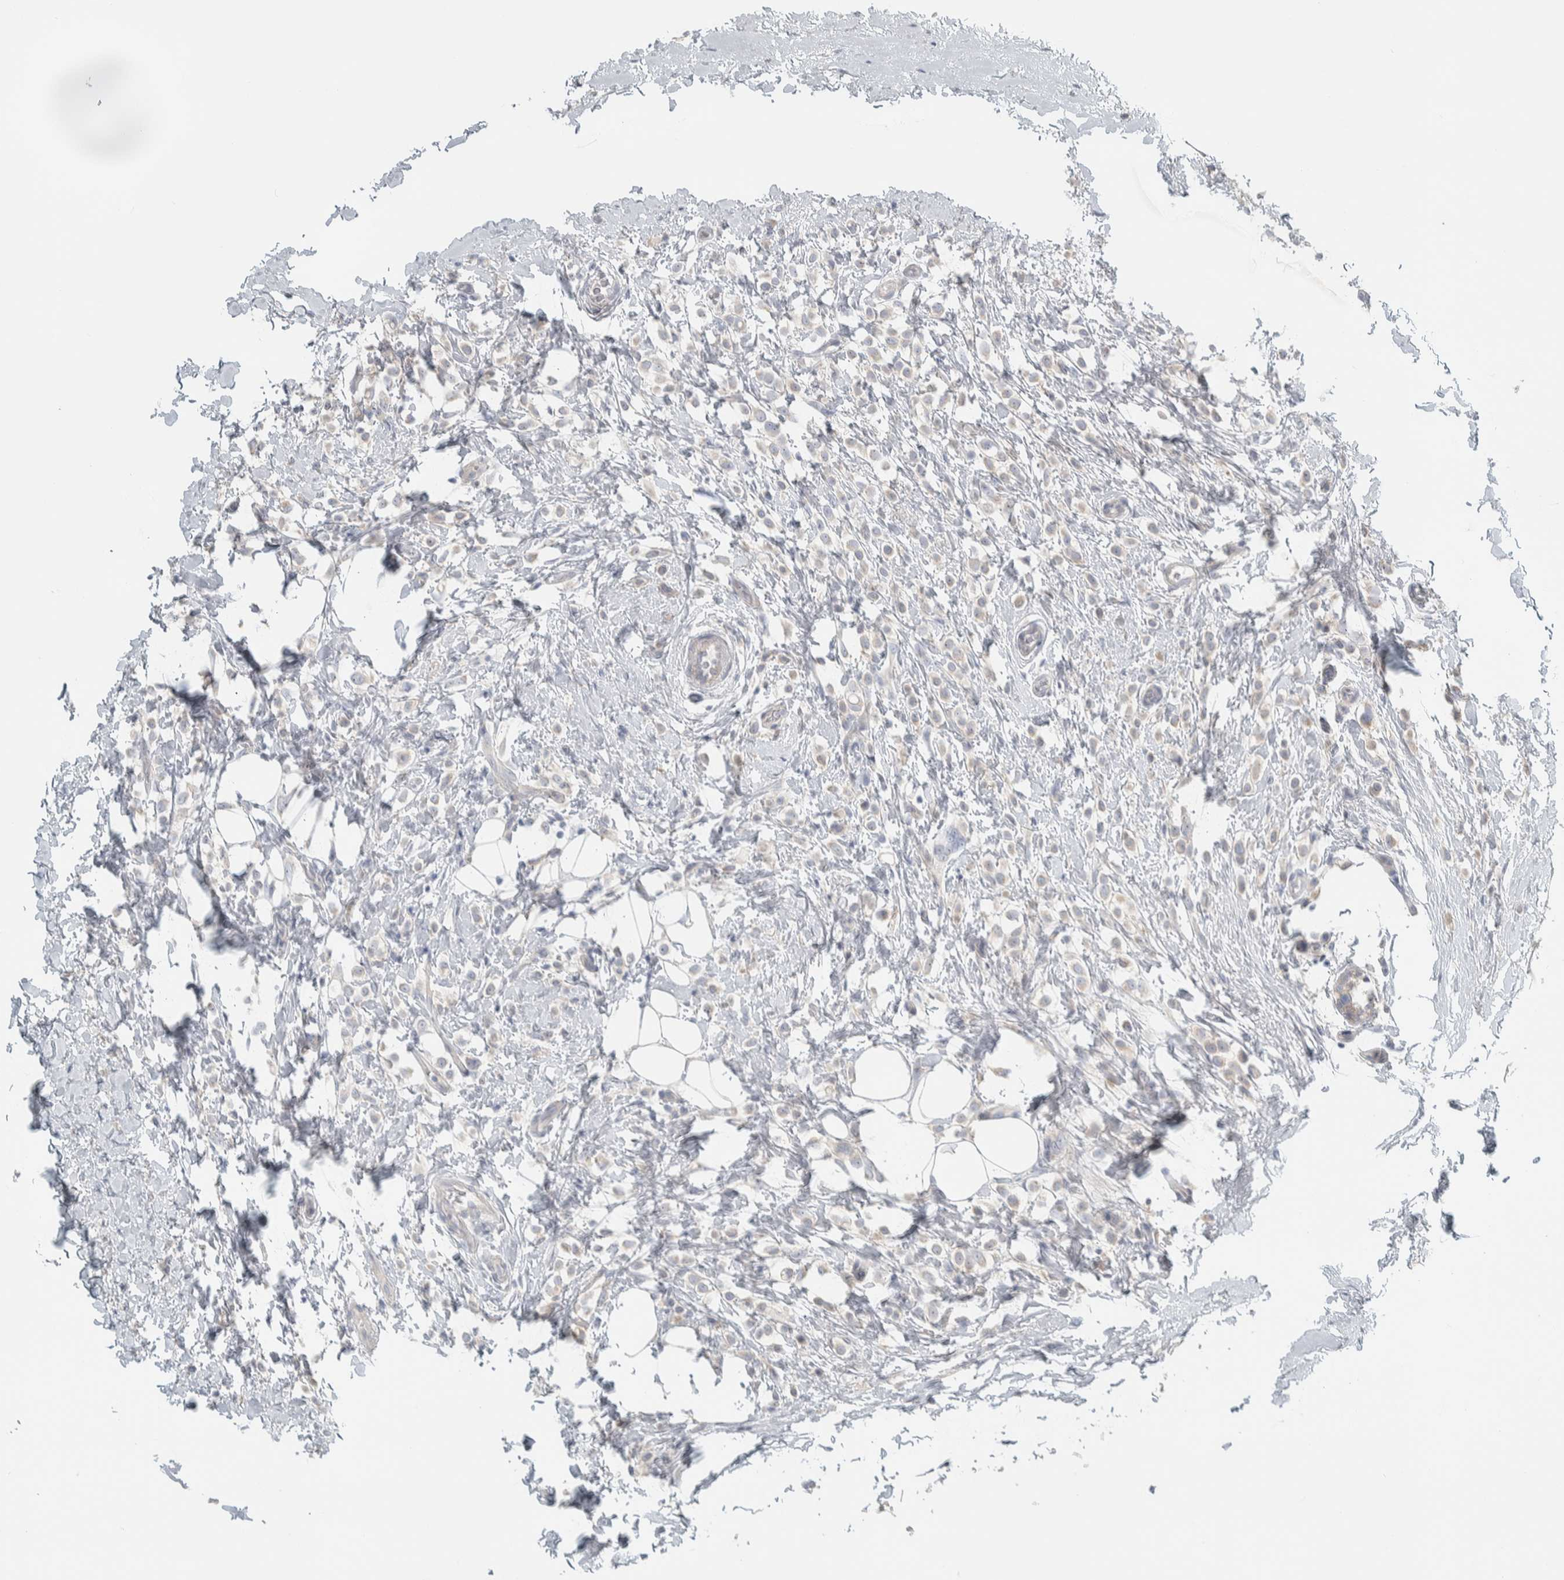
{"staining": {"intensity": "negative", "quantity": "none", "location": "none"}, "tissue": "breast cancer", "cell_type": "Tumor cells", "image_type": "cancer", "snomed": [{"axis": "morphology", "description": "Lobular carcinoma"}, {"axis": "topography", "description": "Breast"}], "caption": "Immunohistochemistry (IHC) micrograph of human breast cancer stained for a protein (brown), which reveals no positivity in tumor cells.", "gene": "HGS", "patient": {"sex": "female", "age": 50}}